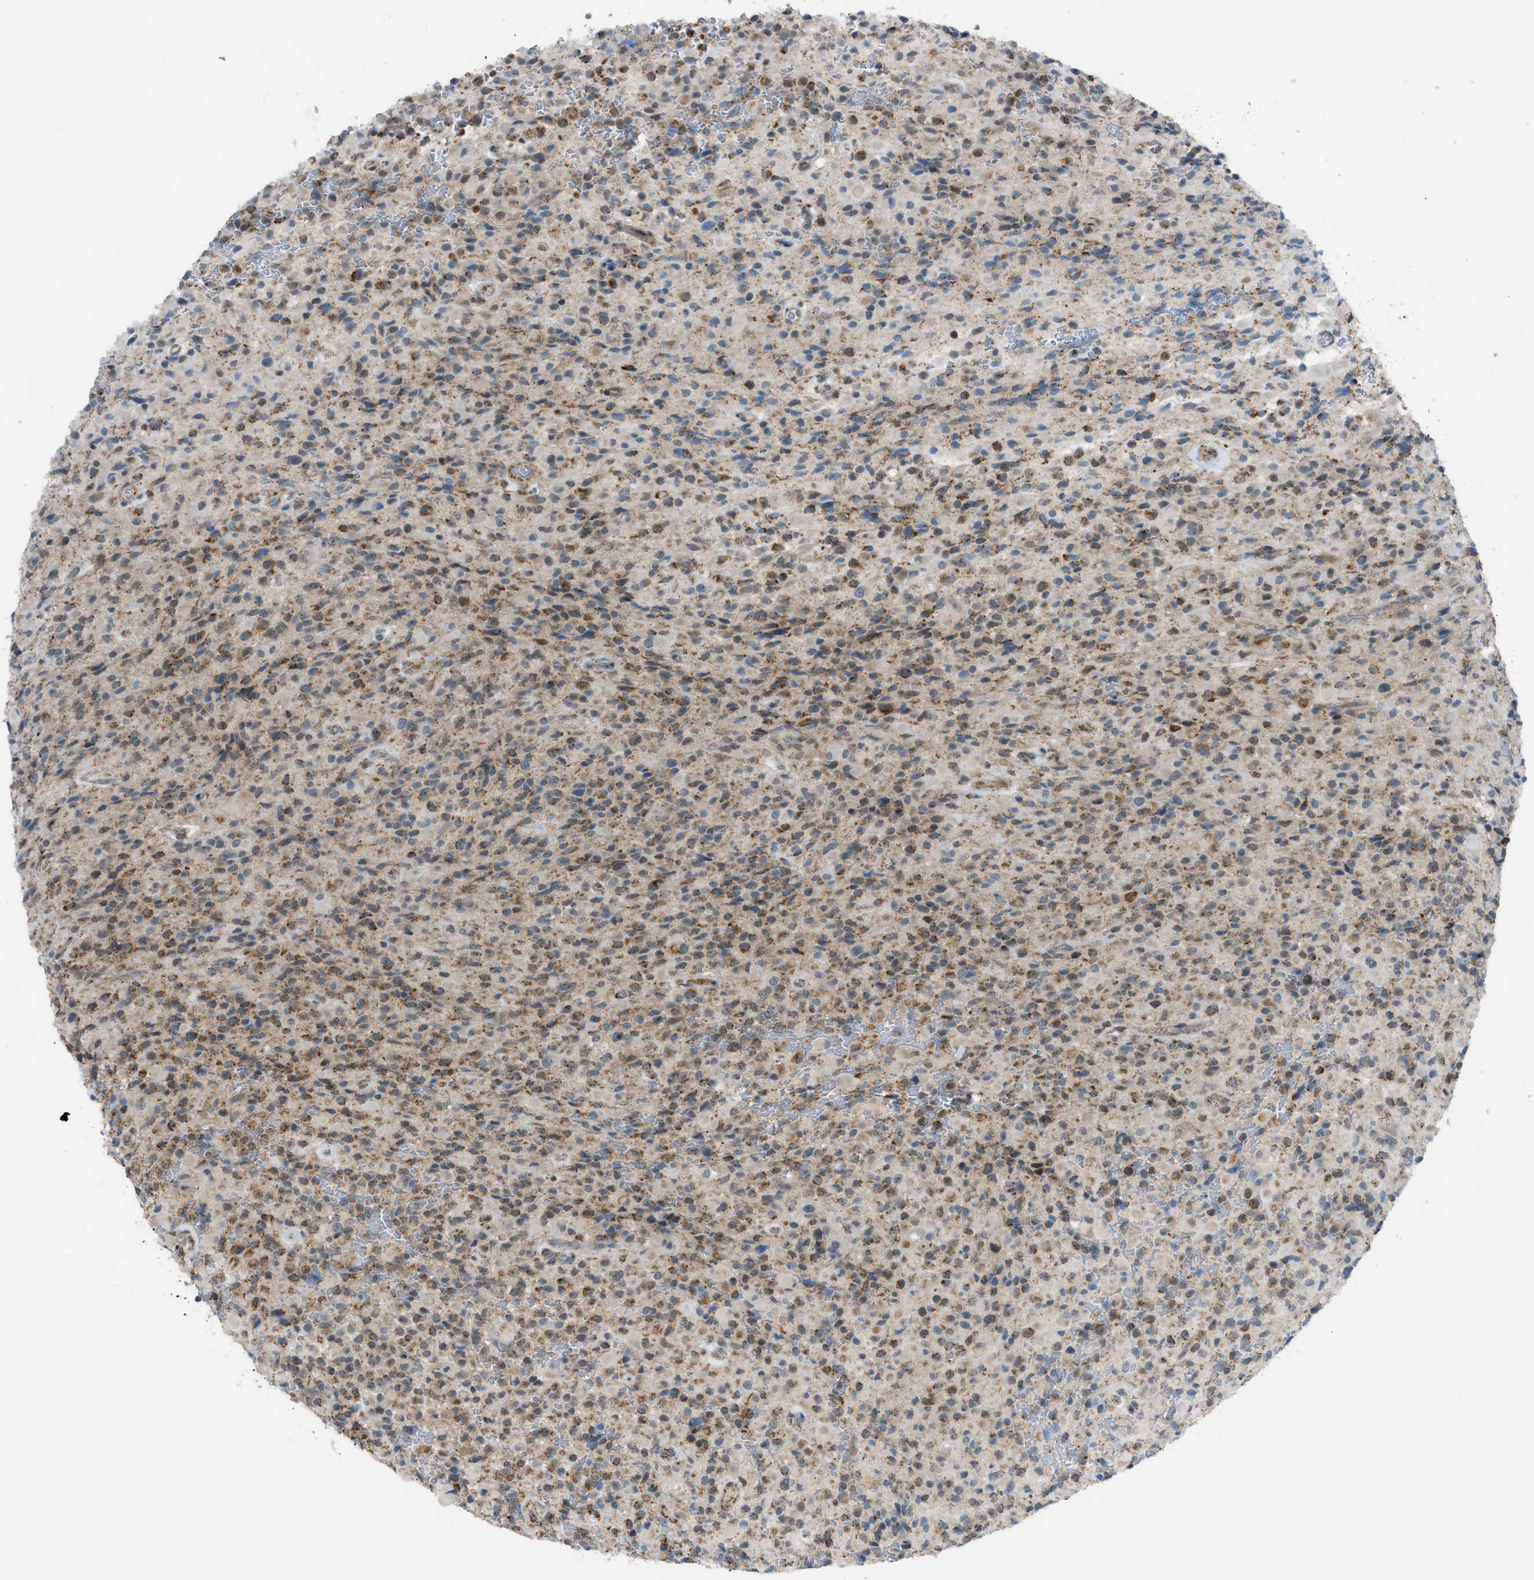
{"staining": {"intensity": "moderate", "quantity": "25%-75%", "location": "cytoplasmic/membranous"}, "tissue": "glioma", "cell_type": "Tumor cells", "image_type": "cancer", "snomed": [{"axis": "morphology", "description": "Glioma, malignant, High grade"}, {"axis": "topography", "description": "Brain"}], "caption": "Protein staining shows moderate cytoplasmic/membranous positivity in approximately 25%-75% of tumor cells in glioma.", "gene": "SRM", "patient": {"sex": "male", "age": 71}}